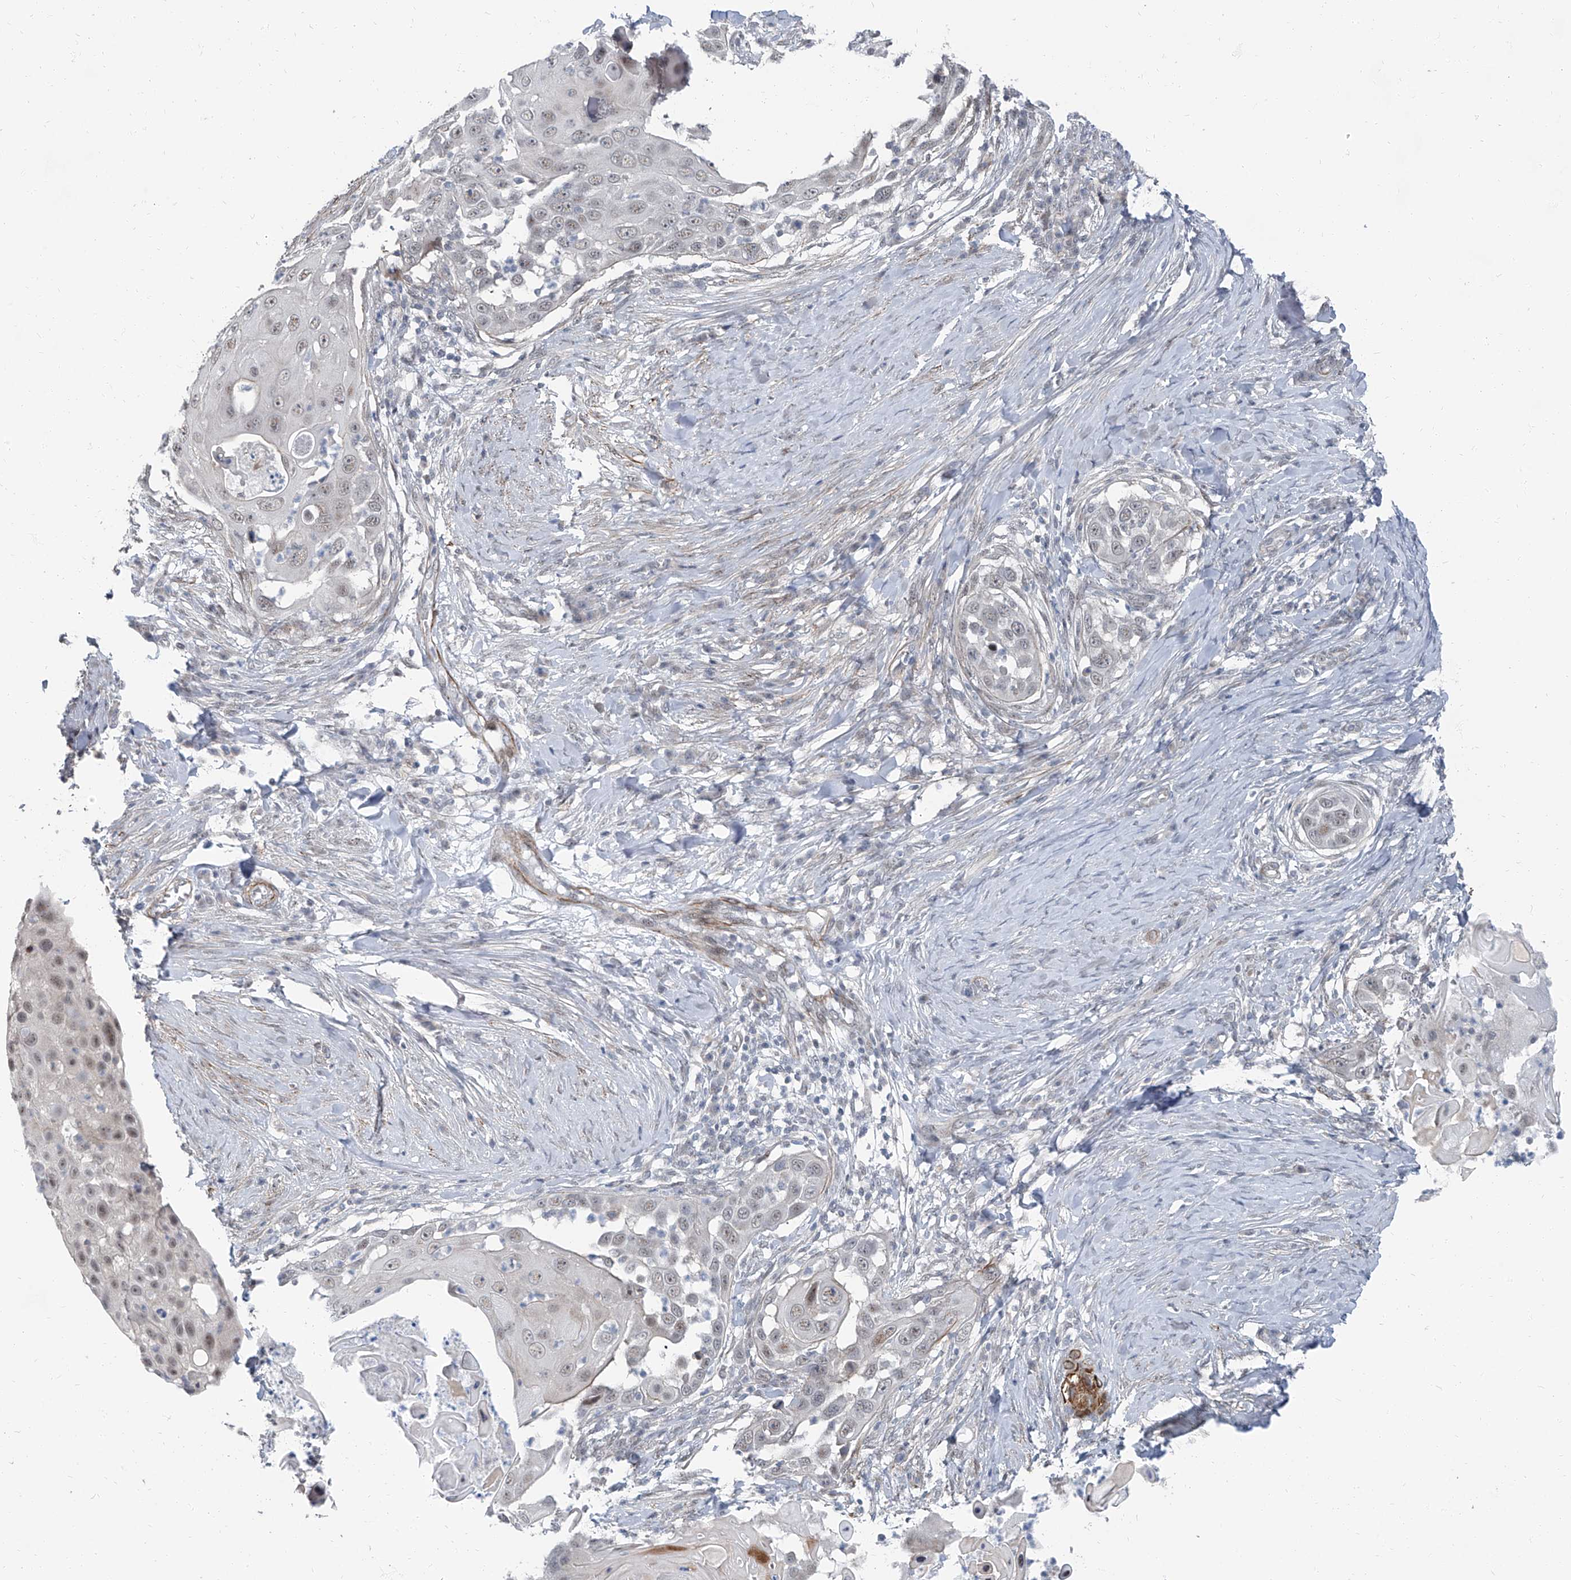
{"staining": {"intensity": "negative", "quantity": "none", "location": "none"}, "tissue": "skin cancer", "cell_type": "Tumor cells", "image_type": "cancer", "snomed": [{"axis": "morphology", "description": "Squamous cell carcinoma, NOS"}, {"axis": "topography", "description": "Skin"}], "caption": "Immunohistochemical staining of squamous cell carcinoma (skin) reveals no significant staining in tumor cells. The staining is performed using DAB (3,3'-diaminobenzidine) brown chromogen with nuclei counter-stained in using hematoxylin.", "gene": "TXLNB", "patient": {"sex": "female", "age": 44}}